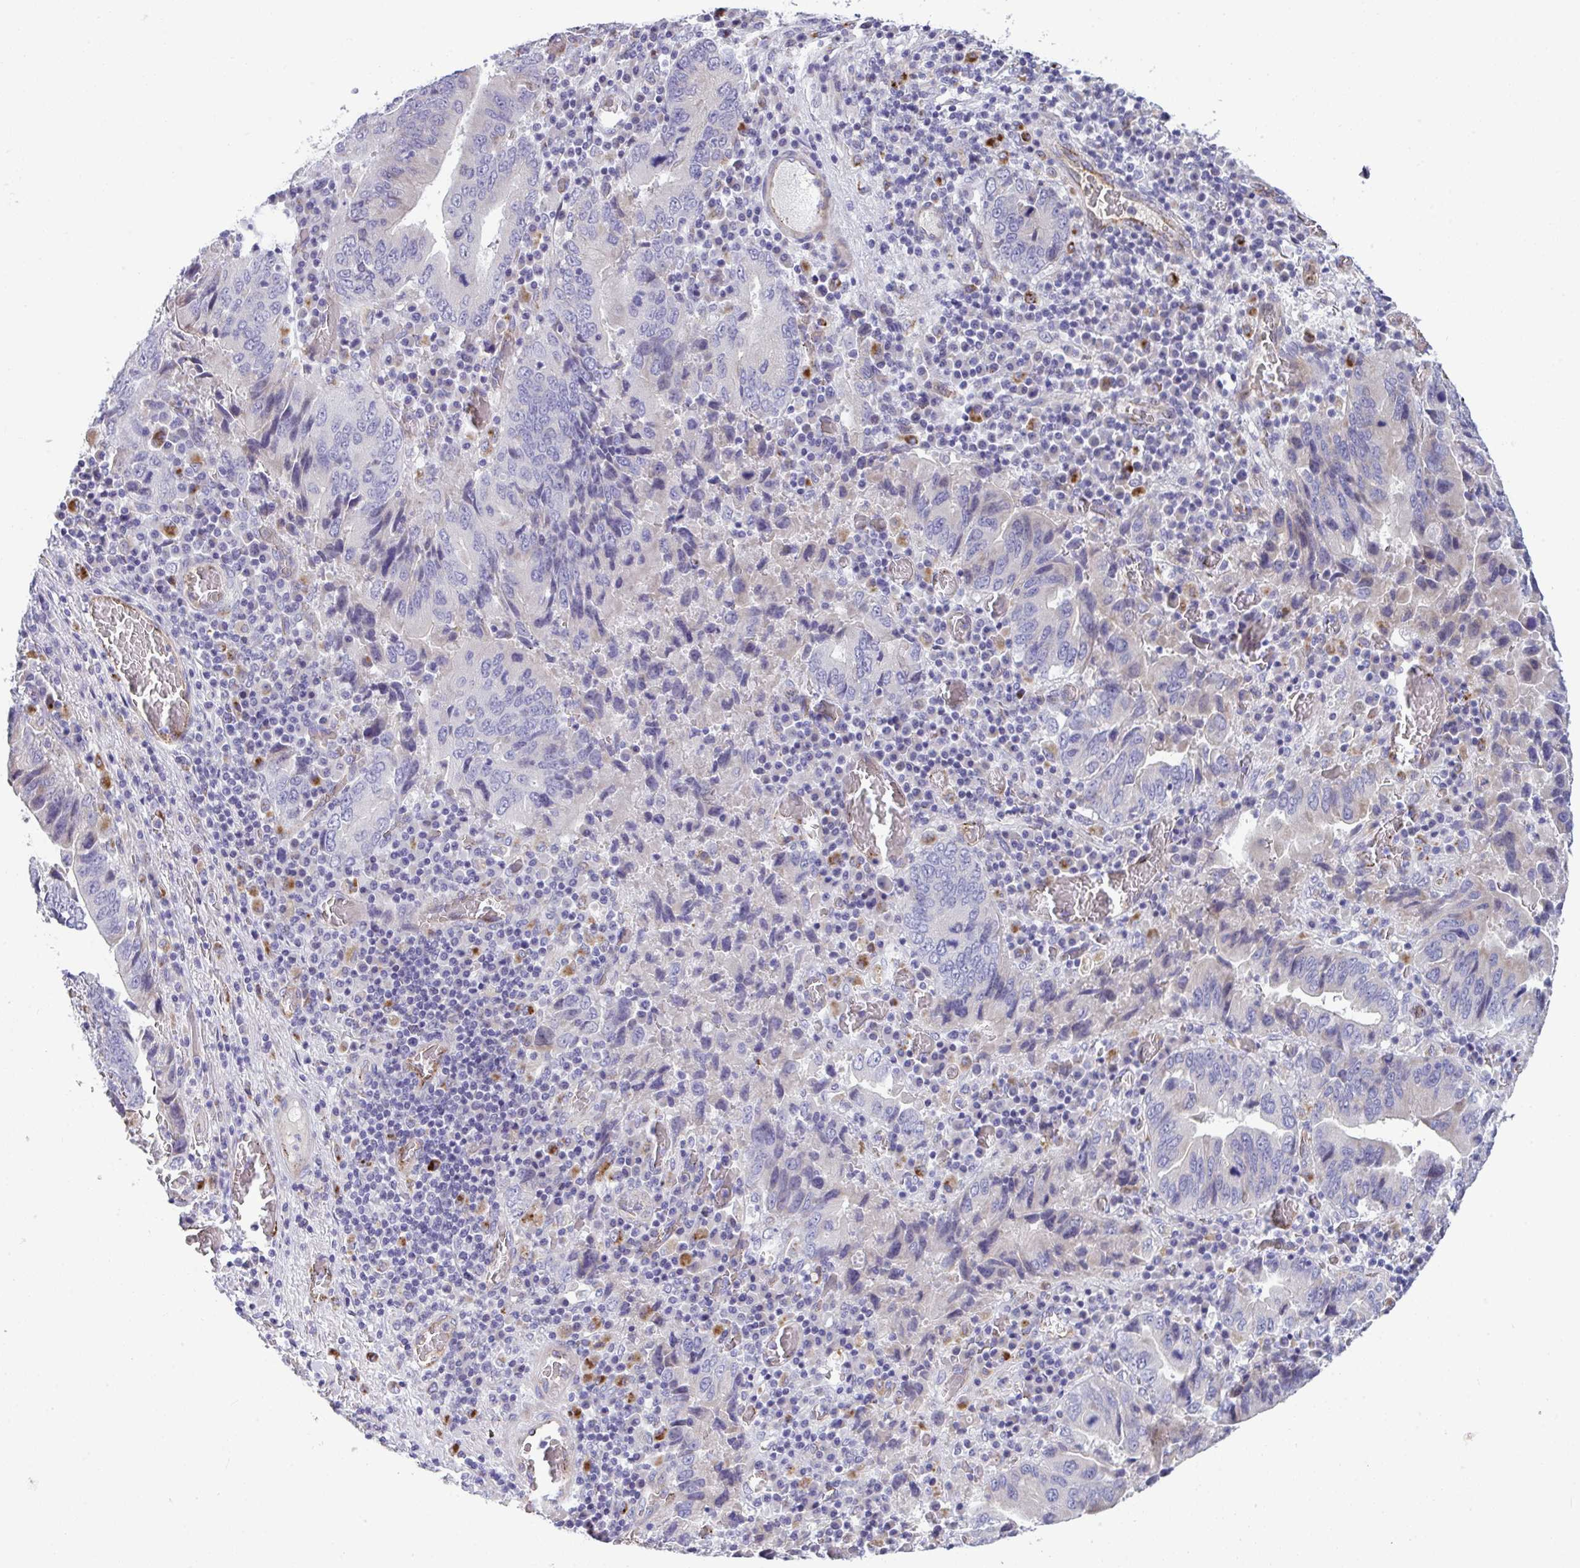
{"staining": {"intensity": "negative", "quantity": "none", "location": "none"}, "tissue": "stomach cancer", "cell_type": "Tumor cells", "image_type": "cancer", "snomed": [{"axis": "morphology", "description": "Adenocarcinoma, NOS"}, {"axis": "topography", "description": "Stomach, upper"}], "caption": "Immunohistochemical staining of adenocarcinoma (stomach) displays no significant staining in tumor cells.", "gene": "TOR1AIP2", "patient": {"sex": "male", "age": 74}}